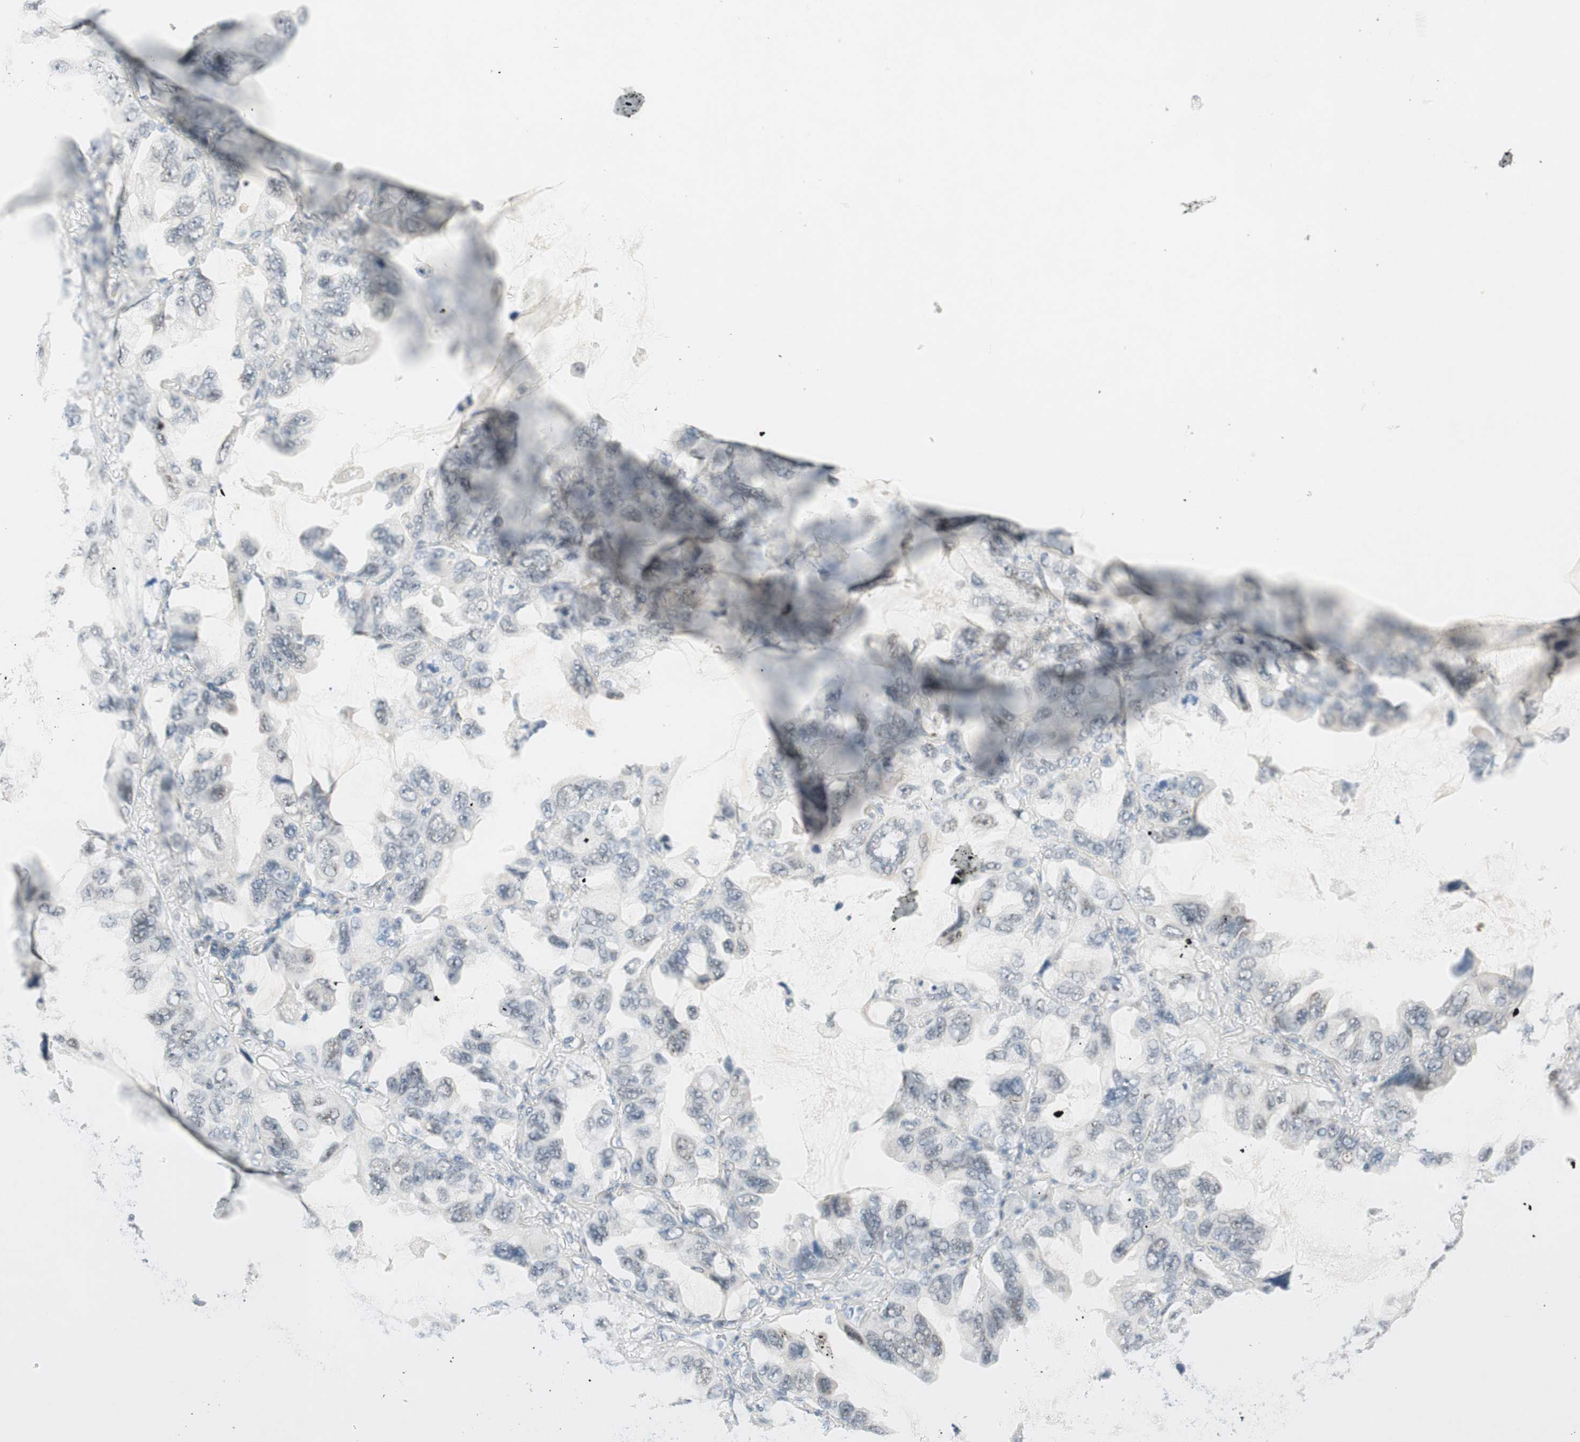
{"staining": {"intensity": "negative", "quantity": "none", "location": "none"}, "tissue": "lung cancer", "cell_type": "Tumor cells", "image_type": "cancer", "snomed": [{"axis": "morphology", "description": "Squamous cell carcinoma, NOS"}, {"axis": "topography", "description": "Lung"}], "caption": "Micrograph shows no significant protein positivity in tumor cells of squamous cell carcinoma (lung).", "gene": "B4GALNT1", "patient": {"sex": "female", "age": 73}}